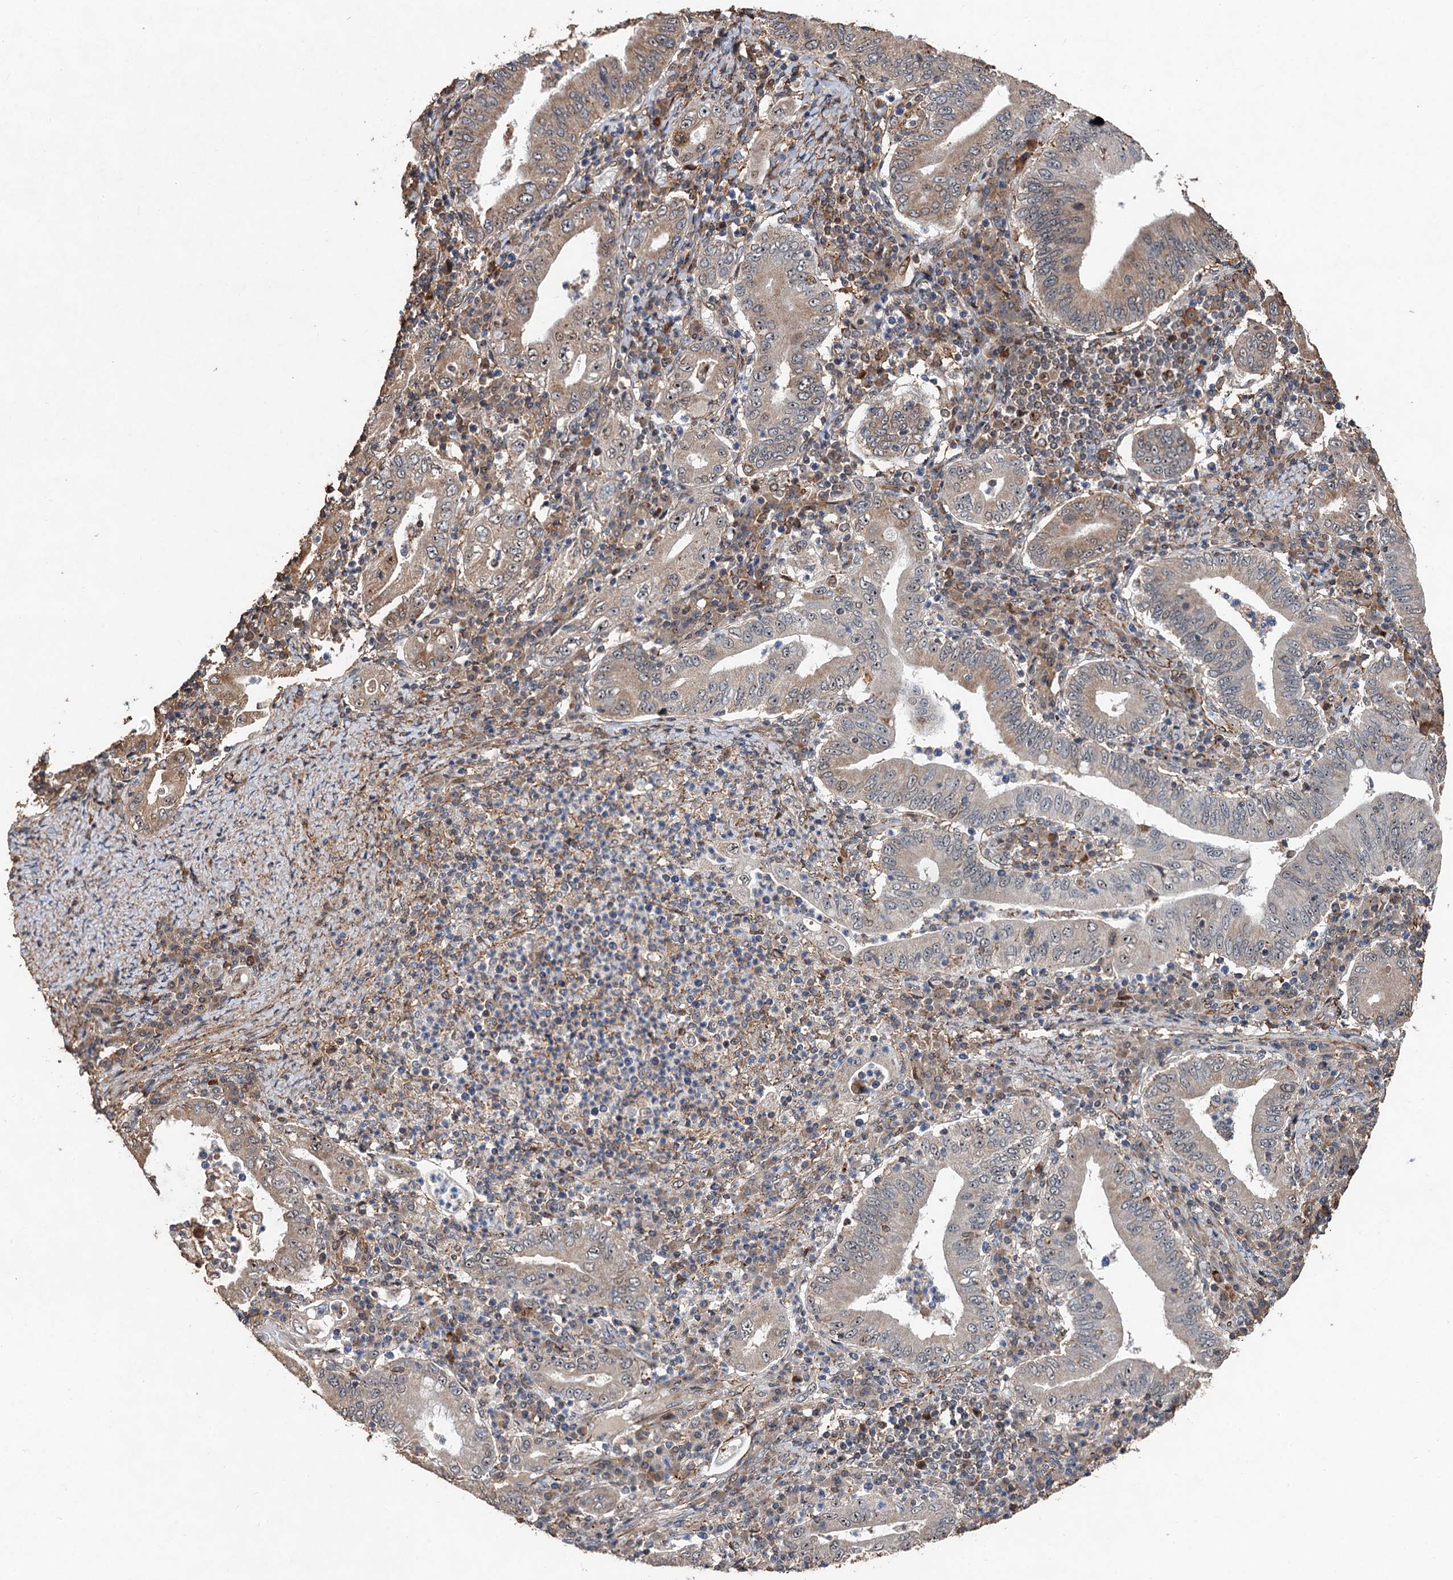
{"staining": {"intensity": "weak", "quantity": "25%-75%", "location": "cytoplasmic/membranous"}, "tissue": "stomach cancer", "cell_type": "Tumor cells", "image_type": "cancer", "snomed": [{"axis": "morphology", "description": "Normal tissue, NOS"}, {"axis": "morphology", "description": "Adenocarcinoma, NOS"}, {"axis": "topography", "description": "Esophagus"}, {"axis": "topography", "description": "Stomach, upper"}, {"axis": "topography", "description": "Peripheral nerve tissue"}], "caption": "DAB immunohistochemical staining of human stomach cancer (adenocarcinoma) displays weak cytoplasmic/membranous protein positivity in approximately 25%-75% of tumor cells. (IHC, brightfield microscopy, high magnification).", "gene": "TMA16", "patient": {"sex": "male", "age": 62}}